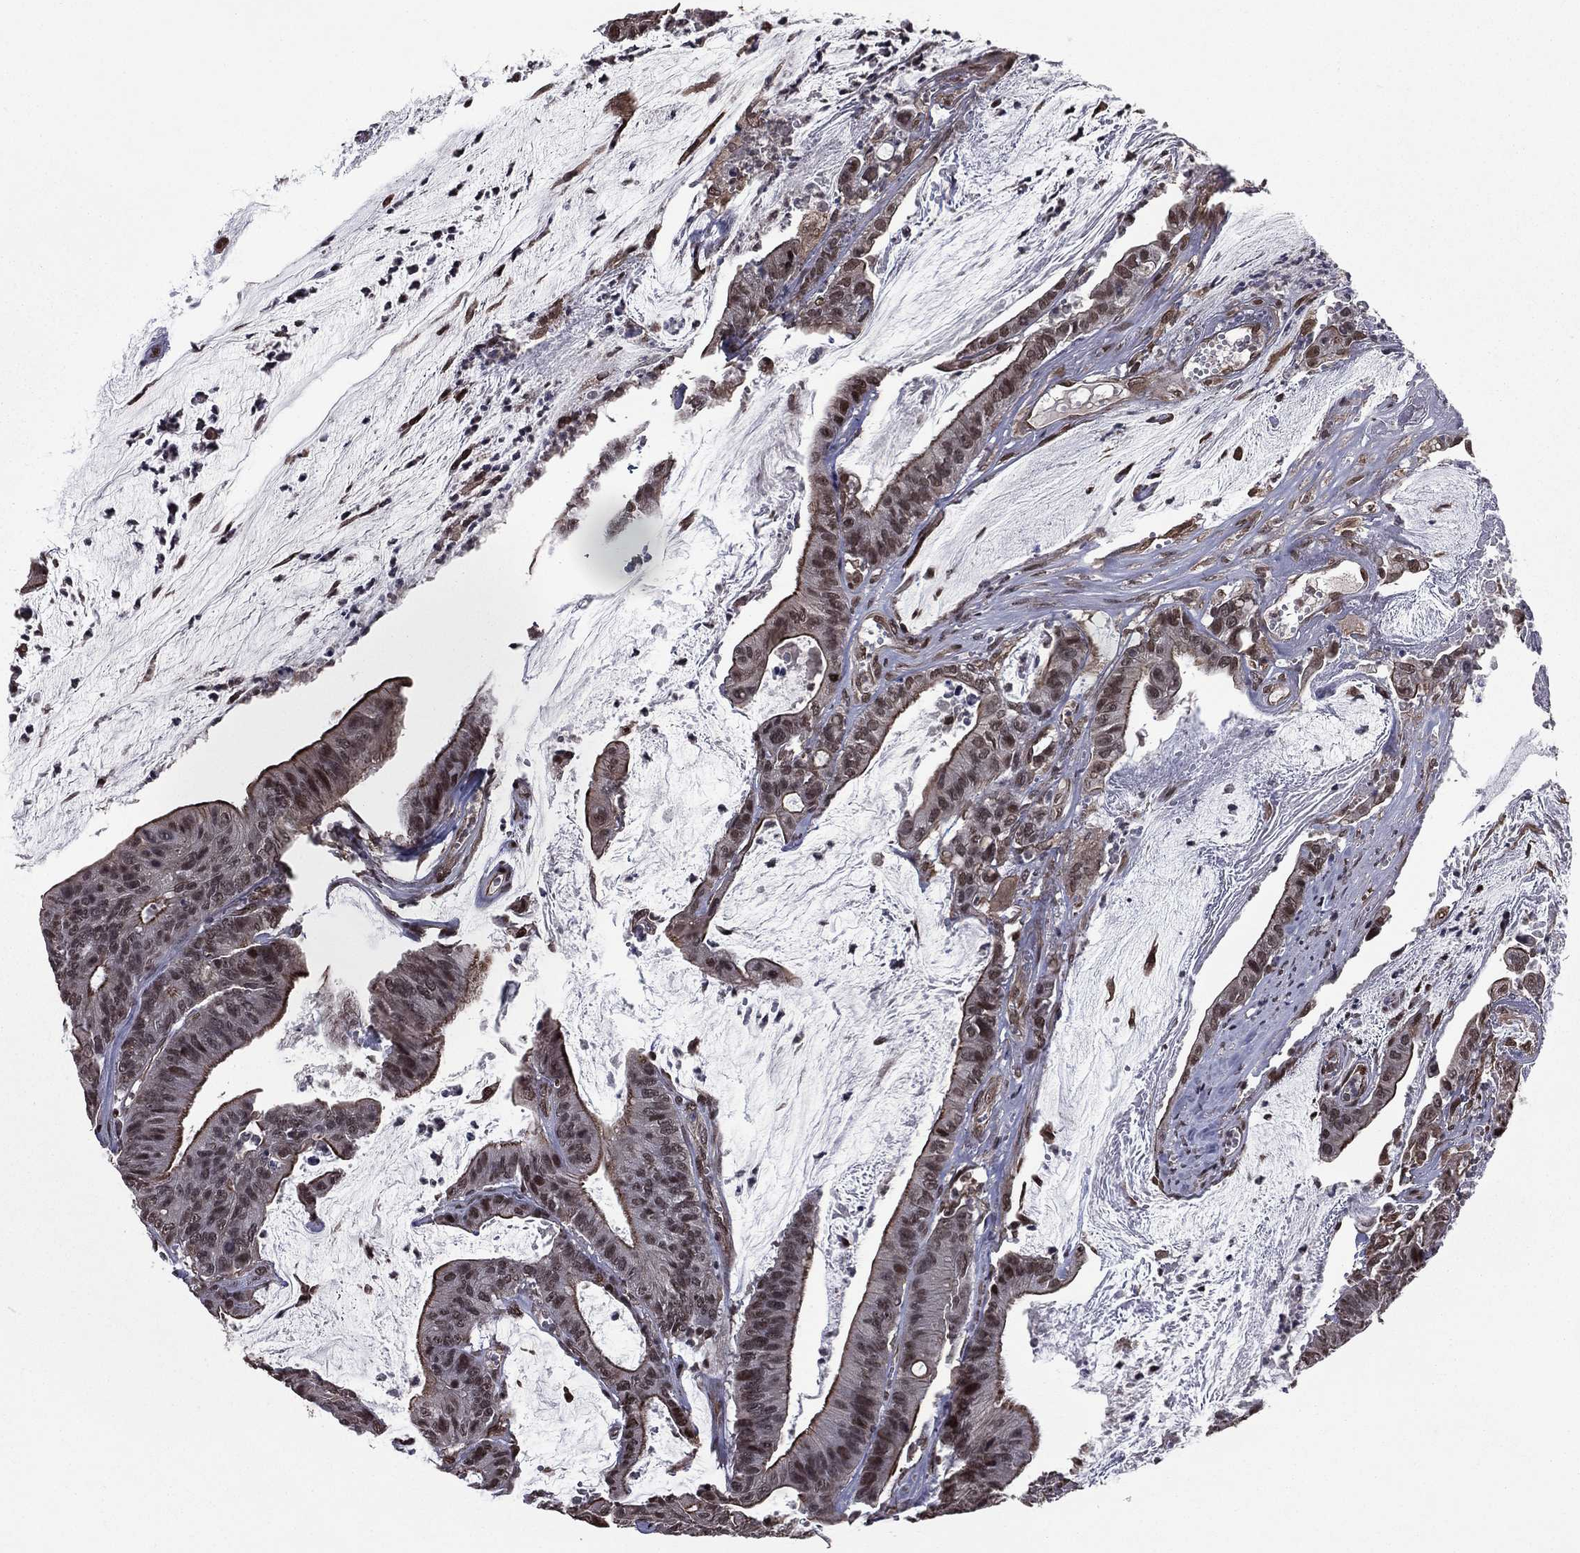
{"staining": {"intensity": "moderate", "quantity": "25%-75%", "location": "cytoplasmic/membranous"}, "tissue": "colorectal cancer", "cell_type": "Tumor cells", "image_type": "cancer", "snomed": [{"axis": "morphology", "description": "Adenocarcinoma, NOS"}, {"axis": "topography", "description": "Colon"}], "caption": "This histopathology image reveals immunohistochemistry (IHC) staining of adenocarcinoma (colorectal), with medium moderate cytoplasmic/membranous positivity in approximately 25%-75% of tumor cells.", "gene": "RARB", "patient": {"sex": "female", "age": 69}}